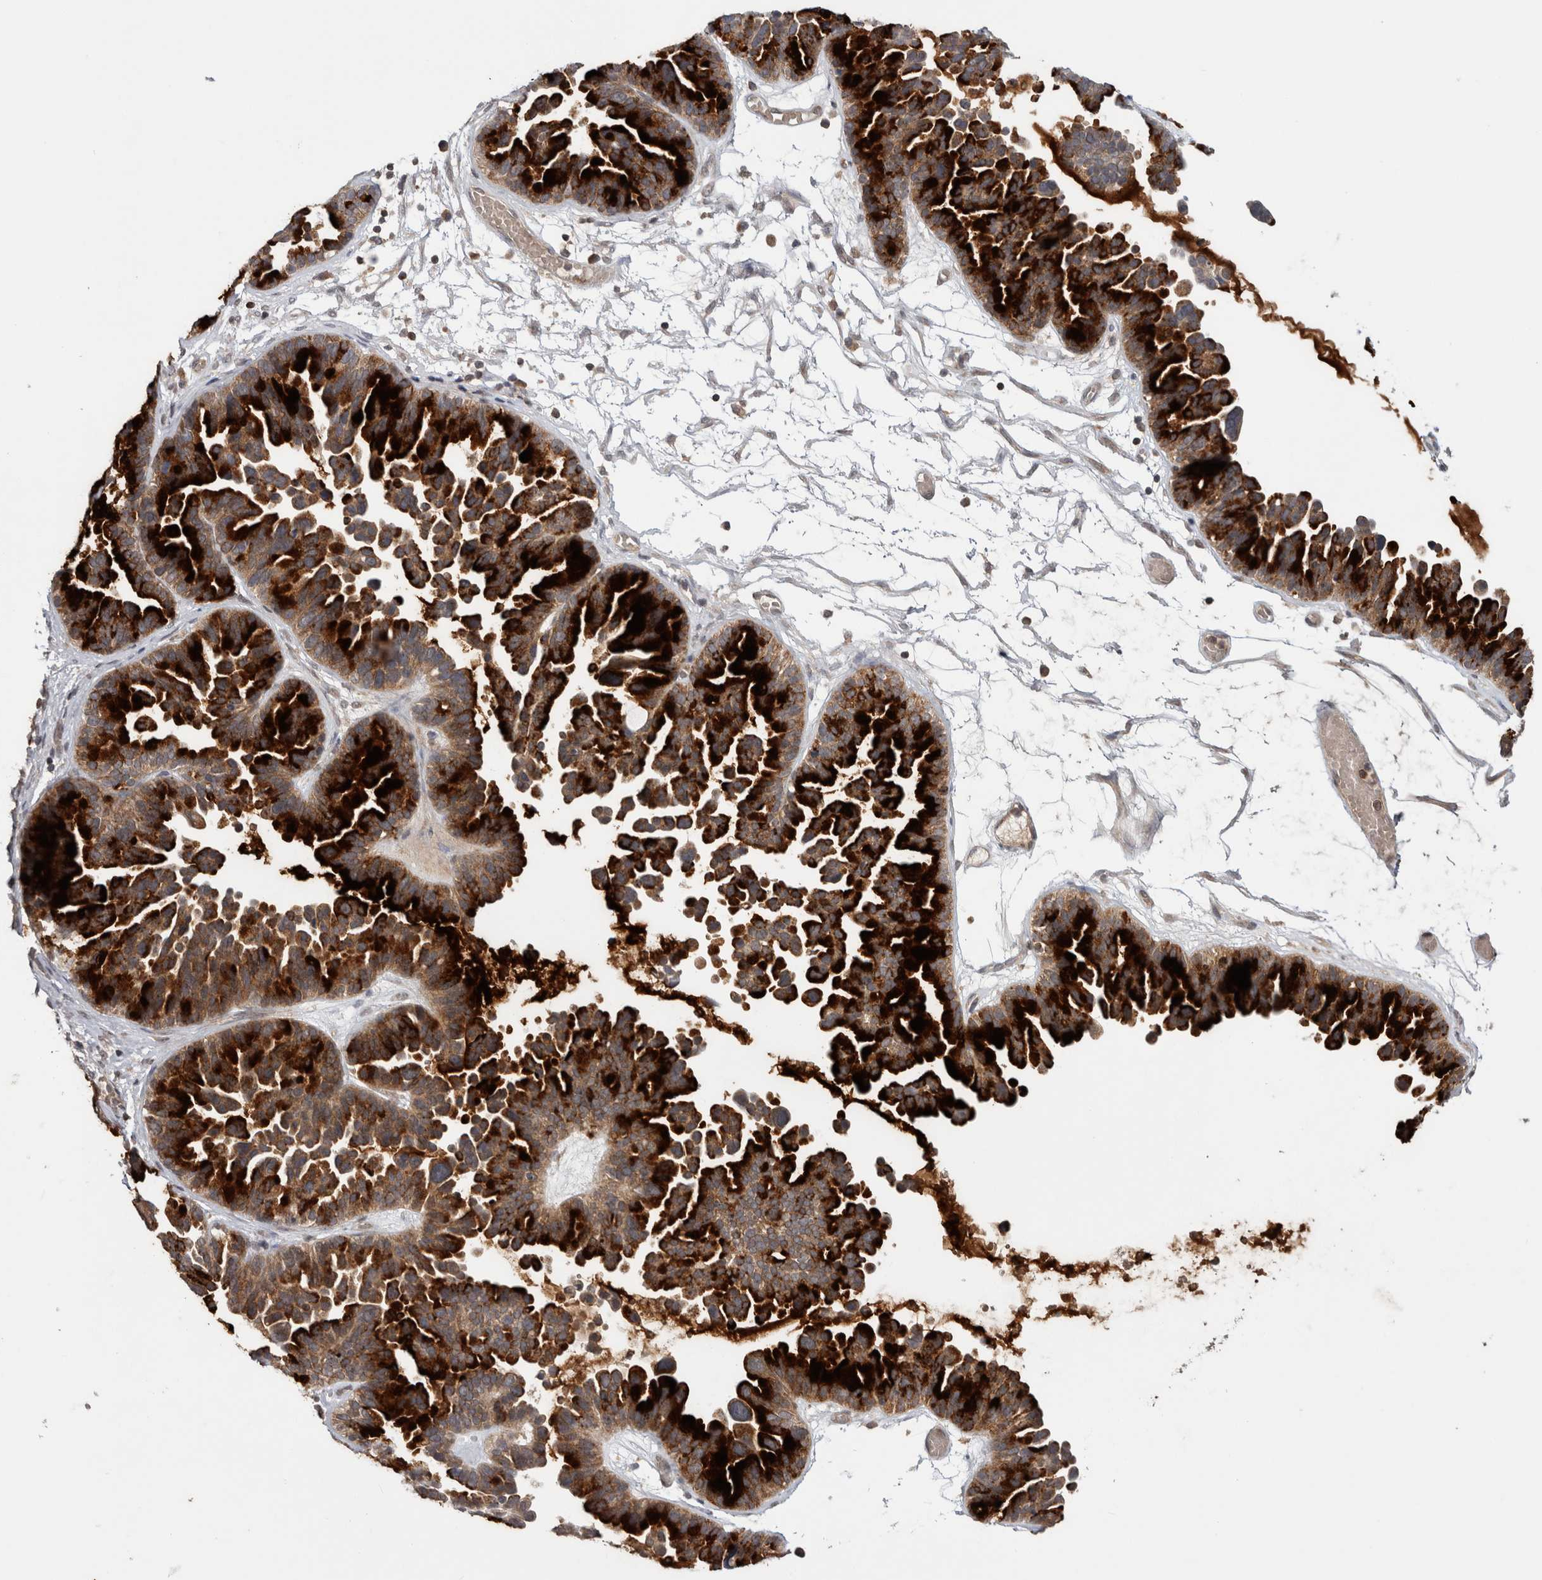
{"staining": {"intensity": "strong", "quantity": ">75%", "location": "cytoplasmic/membranous"}, "tissue": "ovarian cancer", "cell_type": "Tumor cells", "image_type": "cancer", "snomed": [{"axis": "morphology", "description": "Cystadenocarcinoma, serous, NOS"}, {"axis": "topography", "description": "Ovary"}], "caption": "Immunohistochemistry (IHC) of human serous cystadenocarcinoma (ovarian) exhibits high levels of strong cytoplasmic/membranous positivity in approximately >75% of tumor cells.", "gene": "HMOX2", "patient": {"sex": "female", "age": 56}}